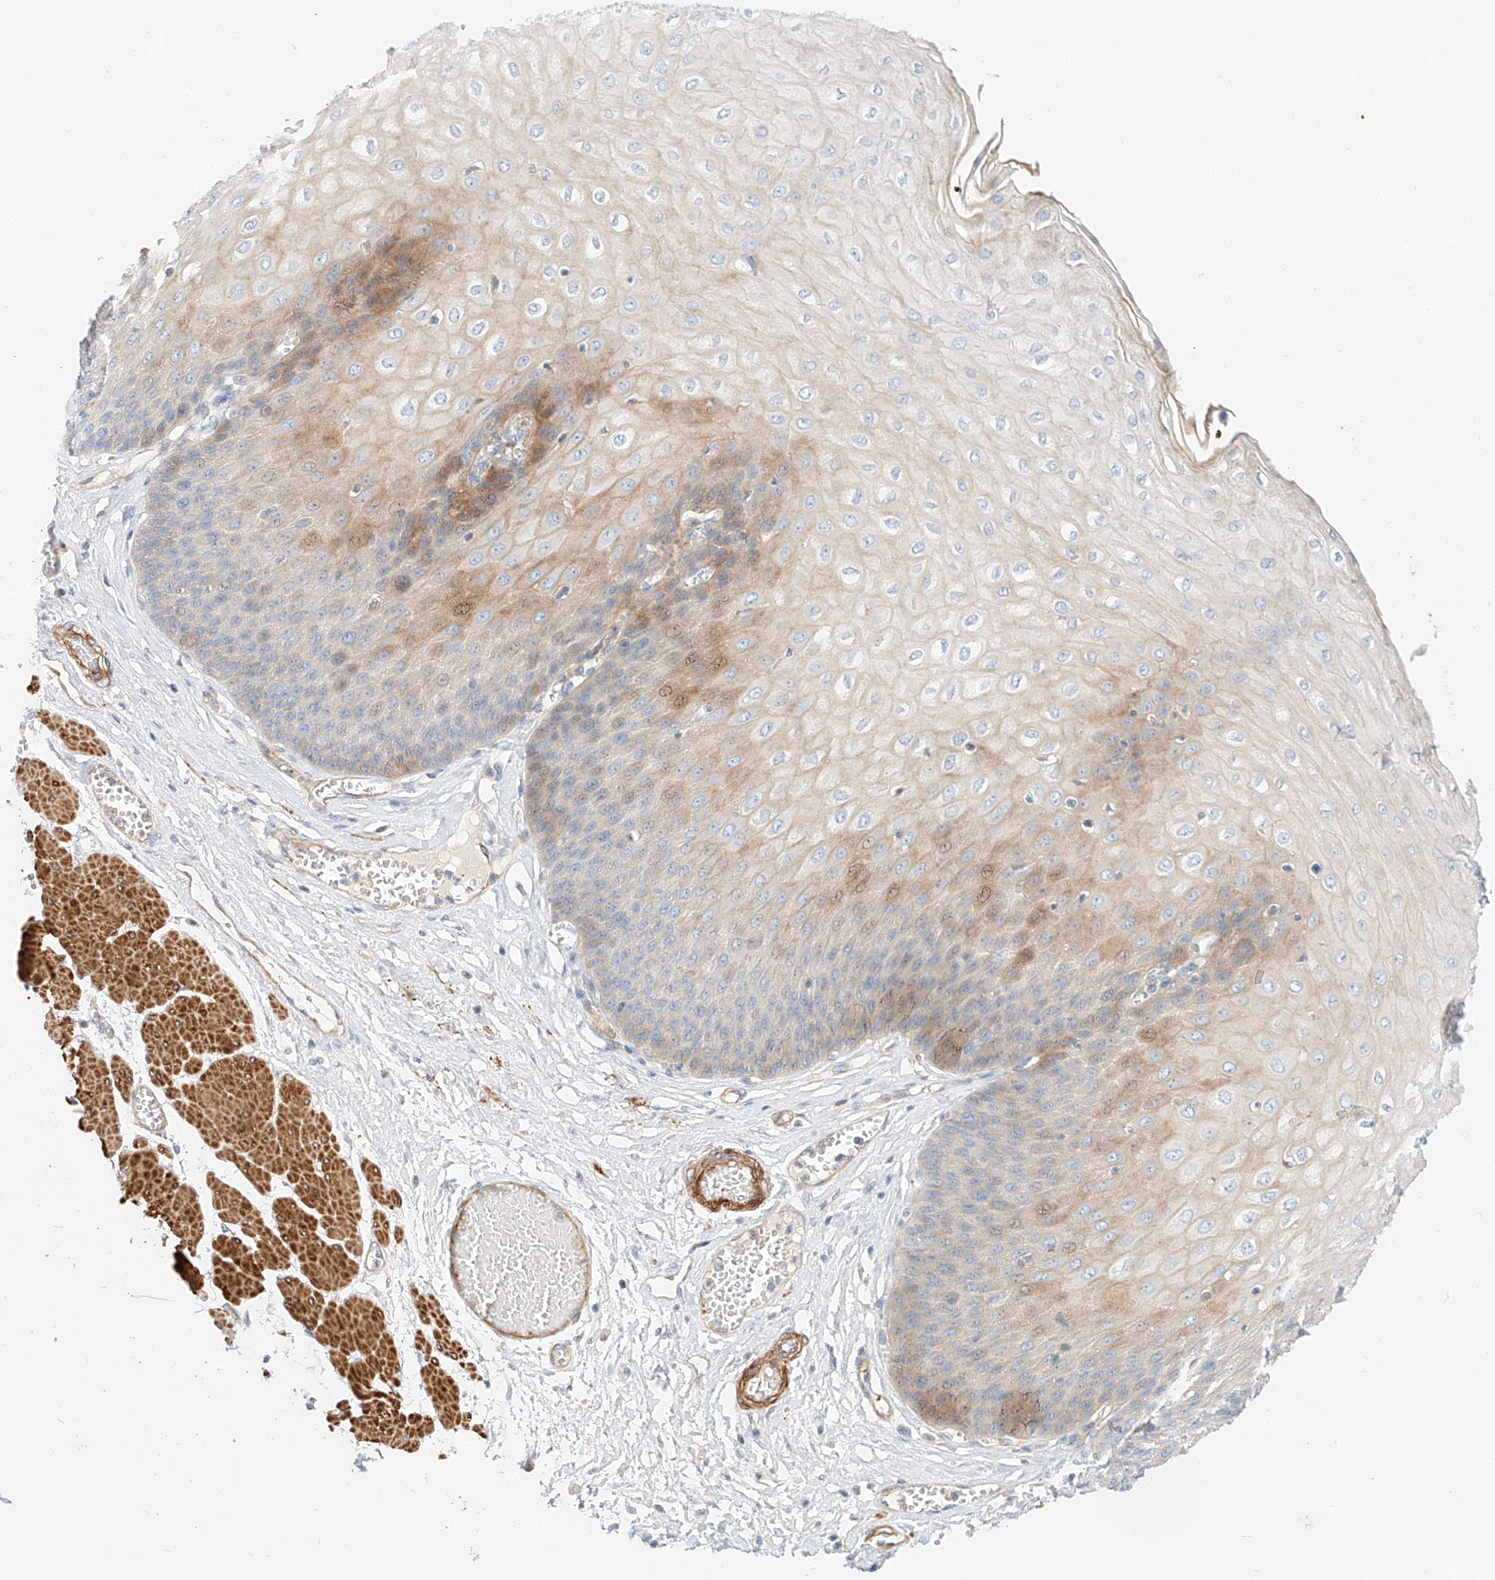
{"staining": {"intensity": "moderate", "quantity": "<25%", "location": "cytoplasmic/membranous"}, "tissue": "esophagus", "cell_type": "Squamous epithelial cells", "image_type": "normal", "snomed": [{"axis": "morphology", "description": "Normal tissue, NOS"}, {"axis": "topography", "description": "Esophagus"}], "caption": "High-power microscopy captured an immunohistochemistry (IHC) image of unremarkable esophagus, revealing moderate cytoplasmic/membranous positivity in approximately <25% of squamous epithelial cells. The staining was performed using DAB (3,3'-diaminobenzidine), with brown indicating positive protein expression. Nuclei are stained blue with hematoxylin.", "gene": "KCNH5", "patient": {"sex": "male", "age": 60}}